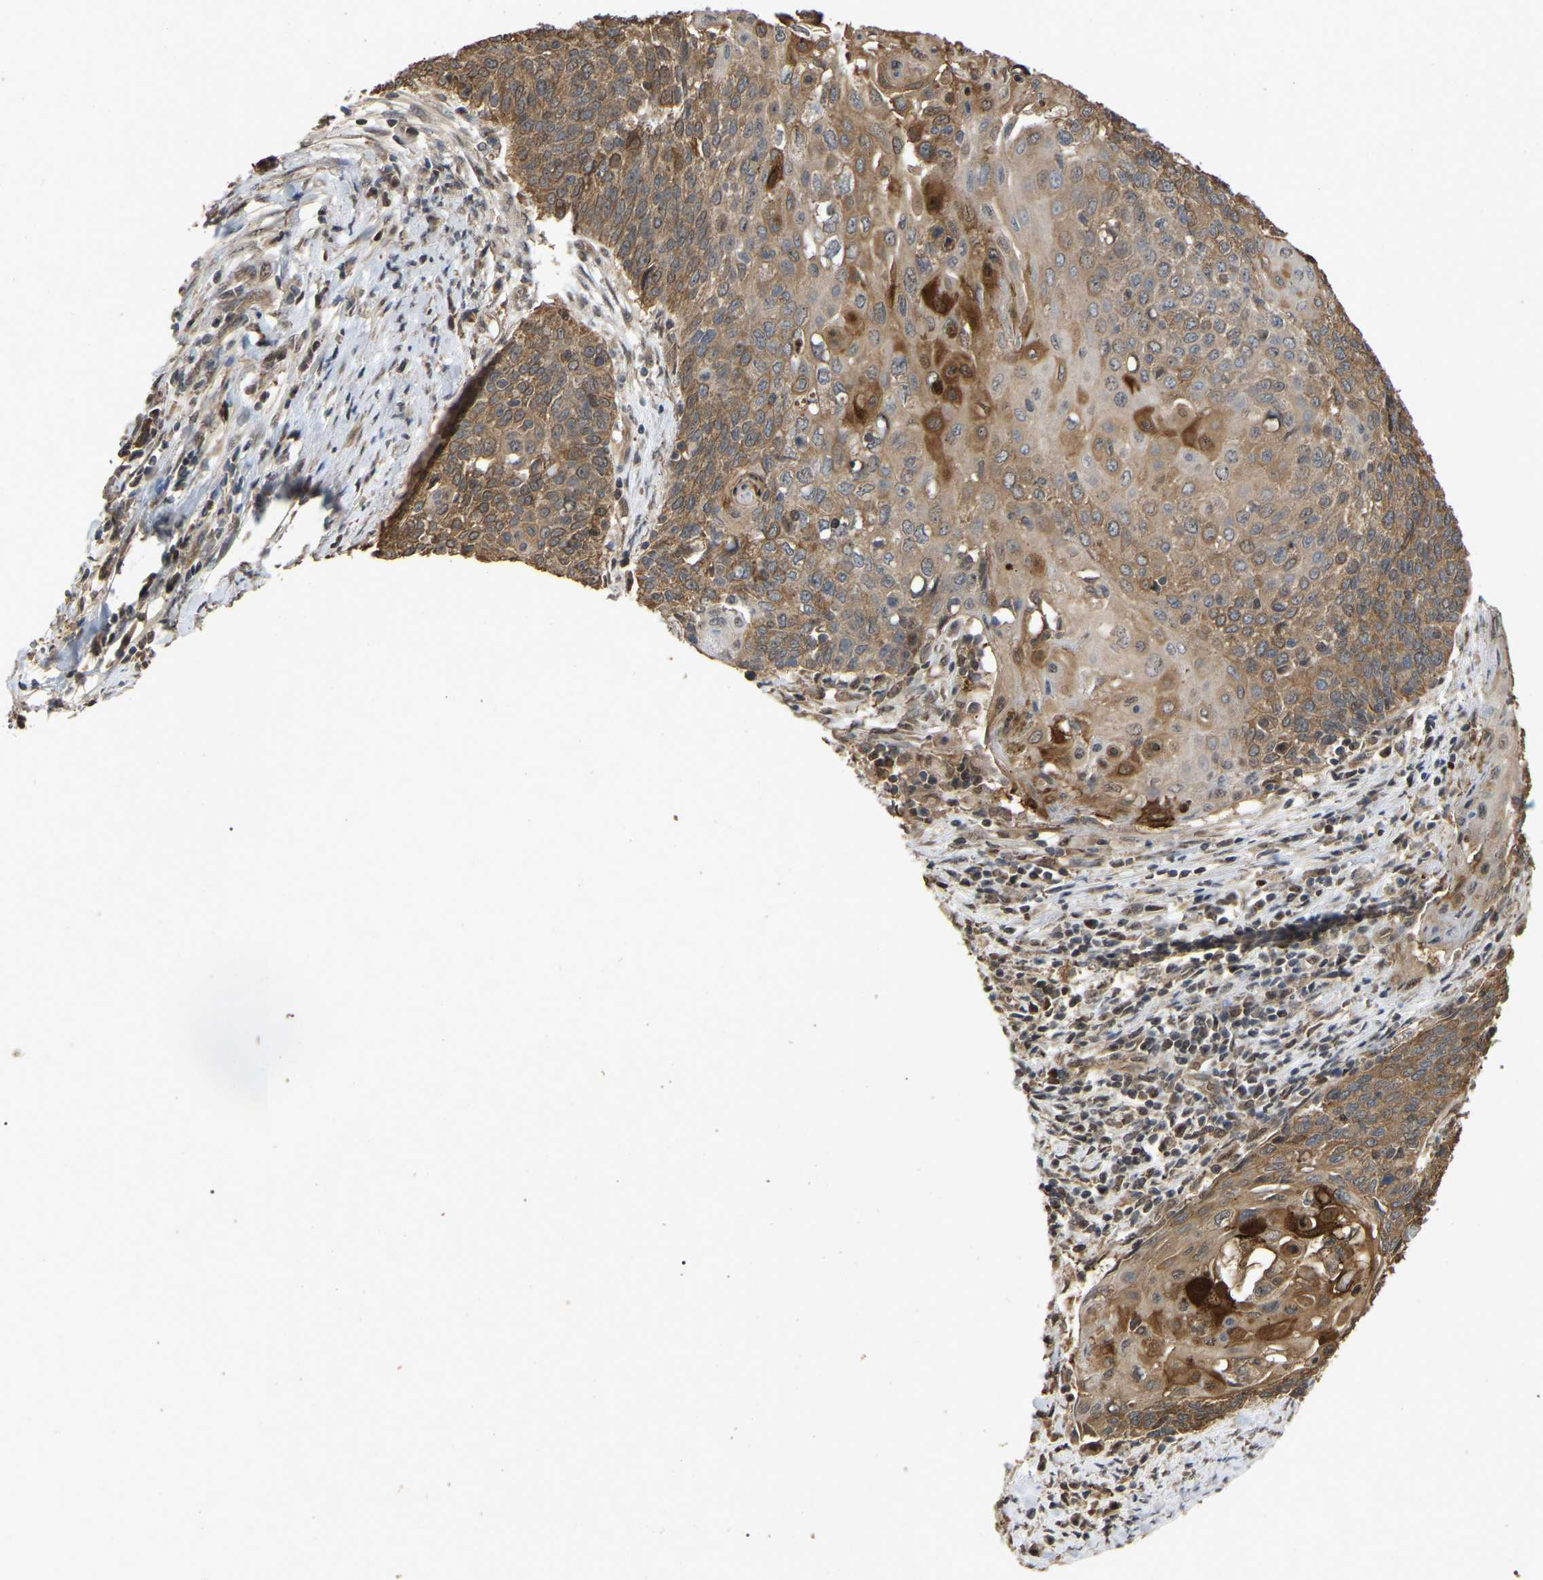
{"staining": {"intensity": "moderate", "quantity": ">75%", "location": "cytoplasmic/membranous"}, "tissue": "cervical cancer", "cell_type": "Tumor cells", "image_type": "cancer", "snomed": [{"axis": "morphology", "description": "Squamous cell carcinoma, NOS"}, {"axis": "topography", "description": "Cervix"}], "caption": "Approximately >75% of tumor cells in squamous cell carcinoma (cervical) display moderate cytoplasmic/membranous protein positivity as visualized by brown immunohistochemical staining.", "gene": "FAM219A", "patient": {"sex": "female", "age": 39}}